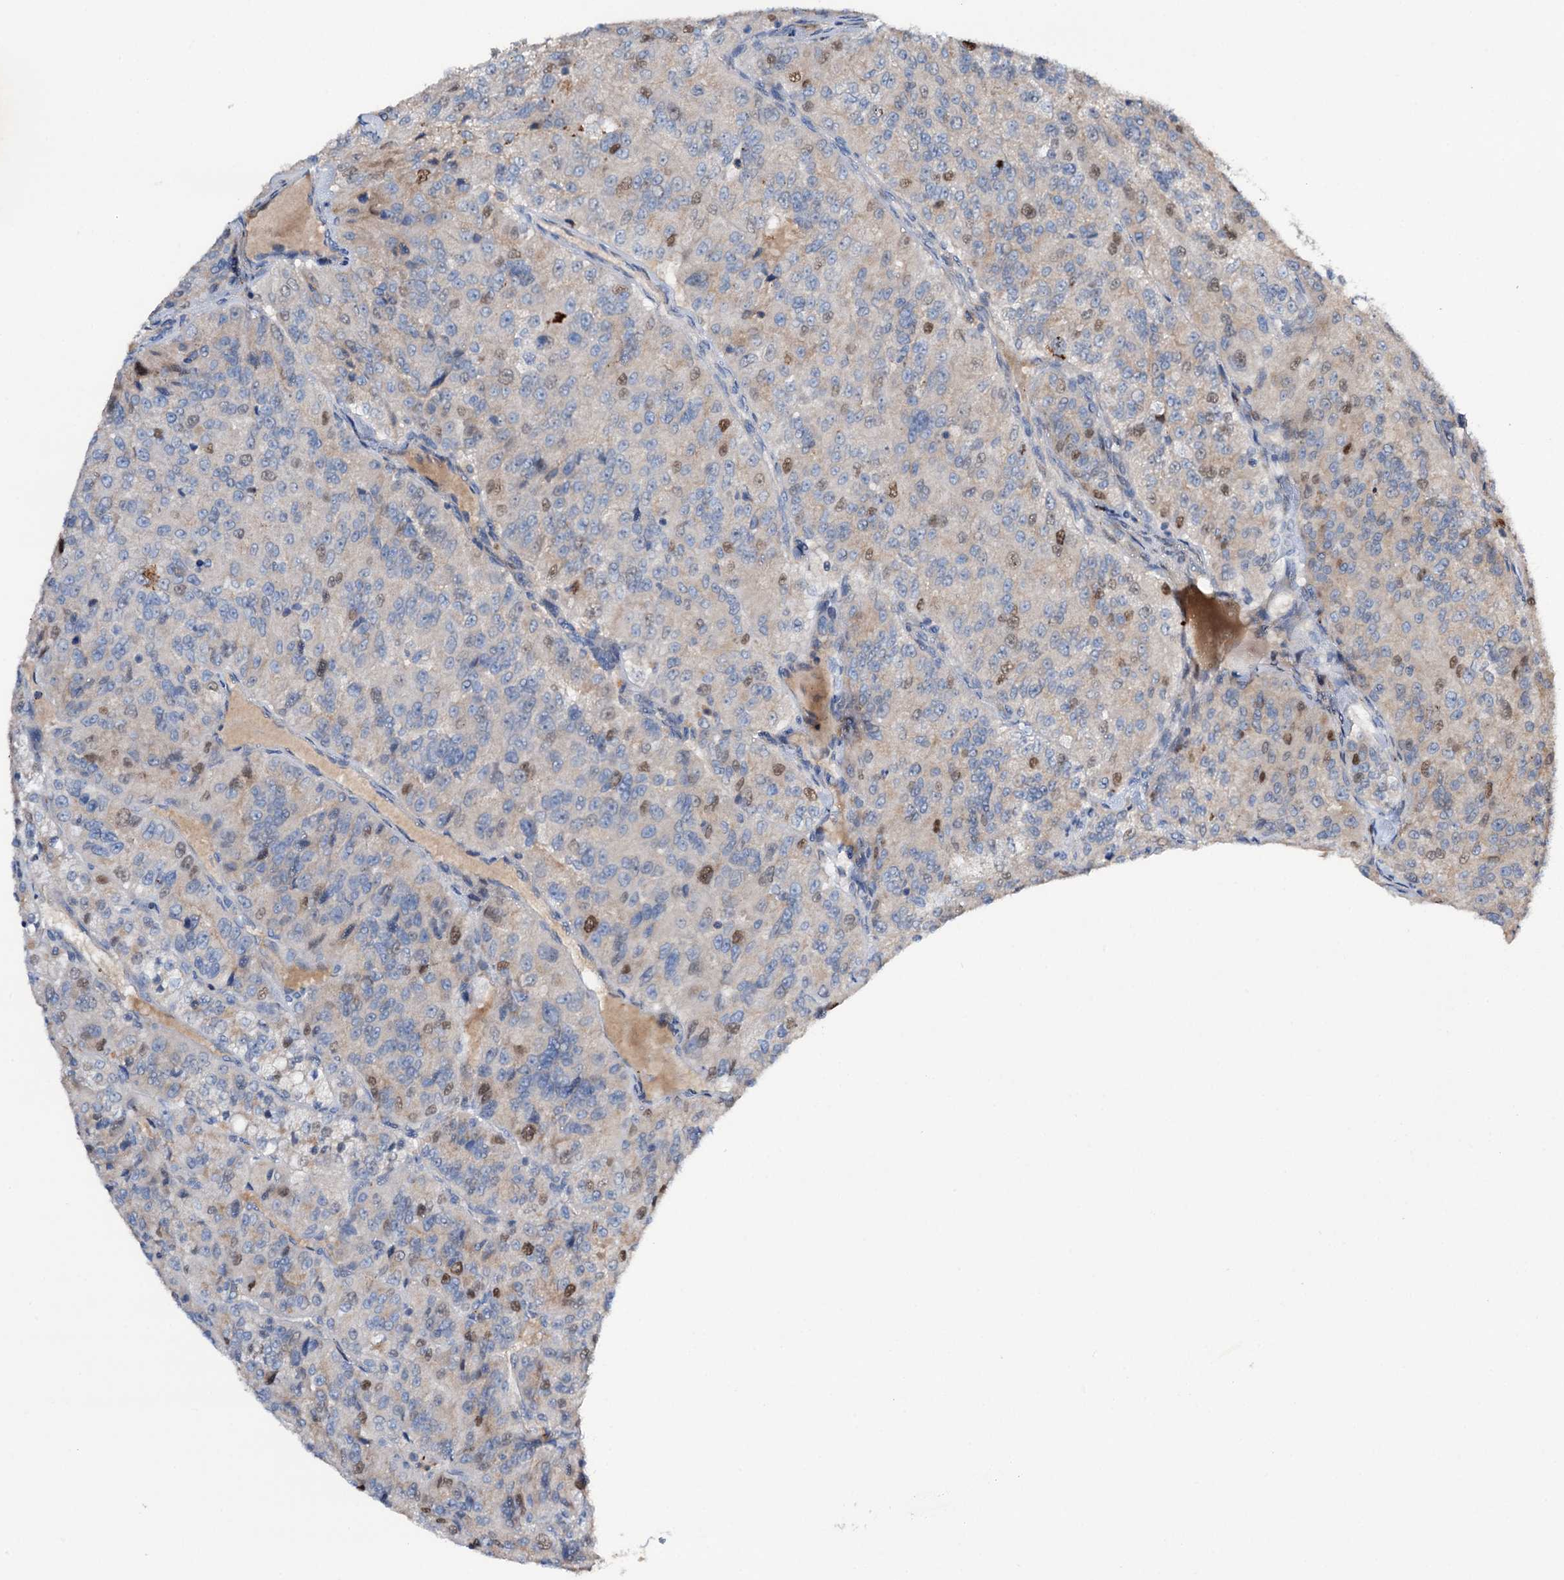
{"staining": {"intensity": "negative", "quantity": "none", "location": "none"}, "tissue": "renal cancer", "cell_type": "Tumor cells", "image_type": "cancer", "snomed": [{"axis": "morphology", "description": "Adenocarcinoma, NOS"}, {"axis": "topography", "description": "Kidney"}], "caption": "Micrograph shows no protein positivity in tumor cells of renal adenocarcinoma tissue.", "gene": "NCAPD2", "patient": {"sex": "female", "age": 63}}